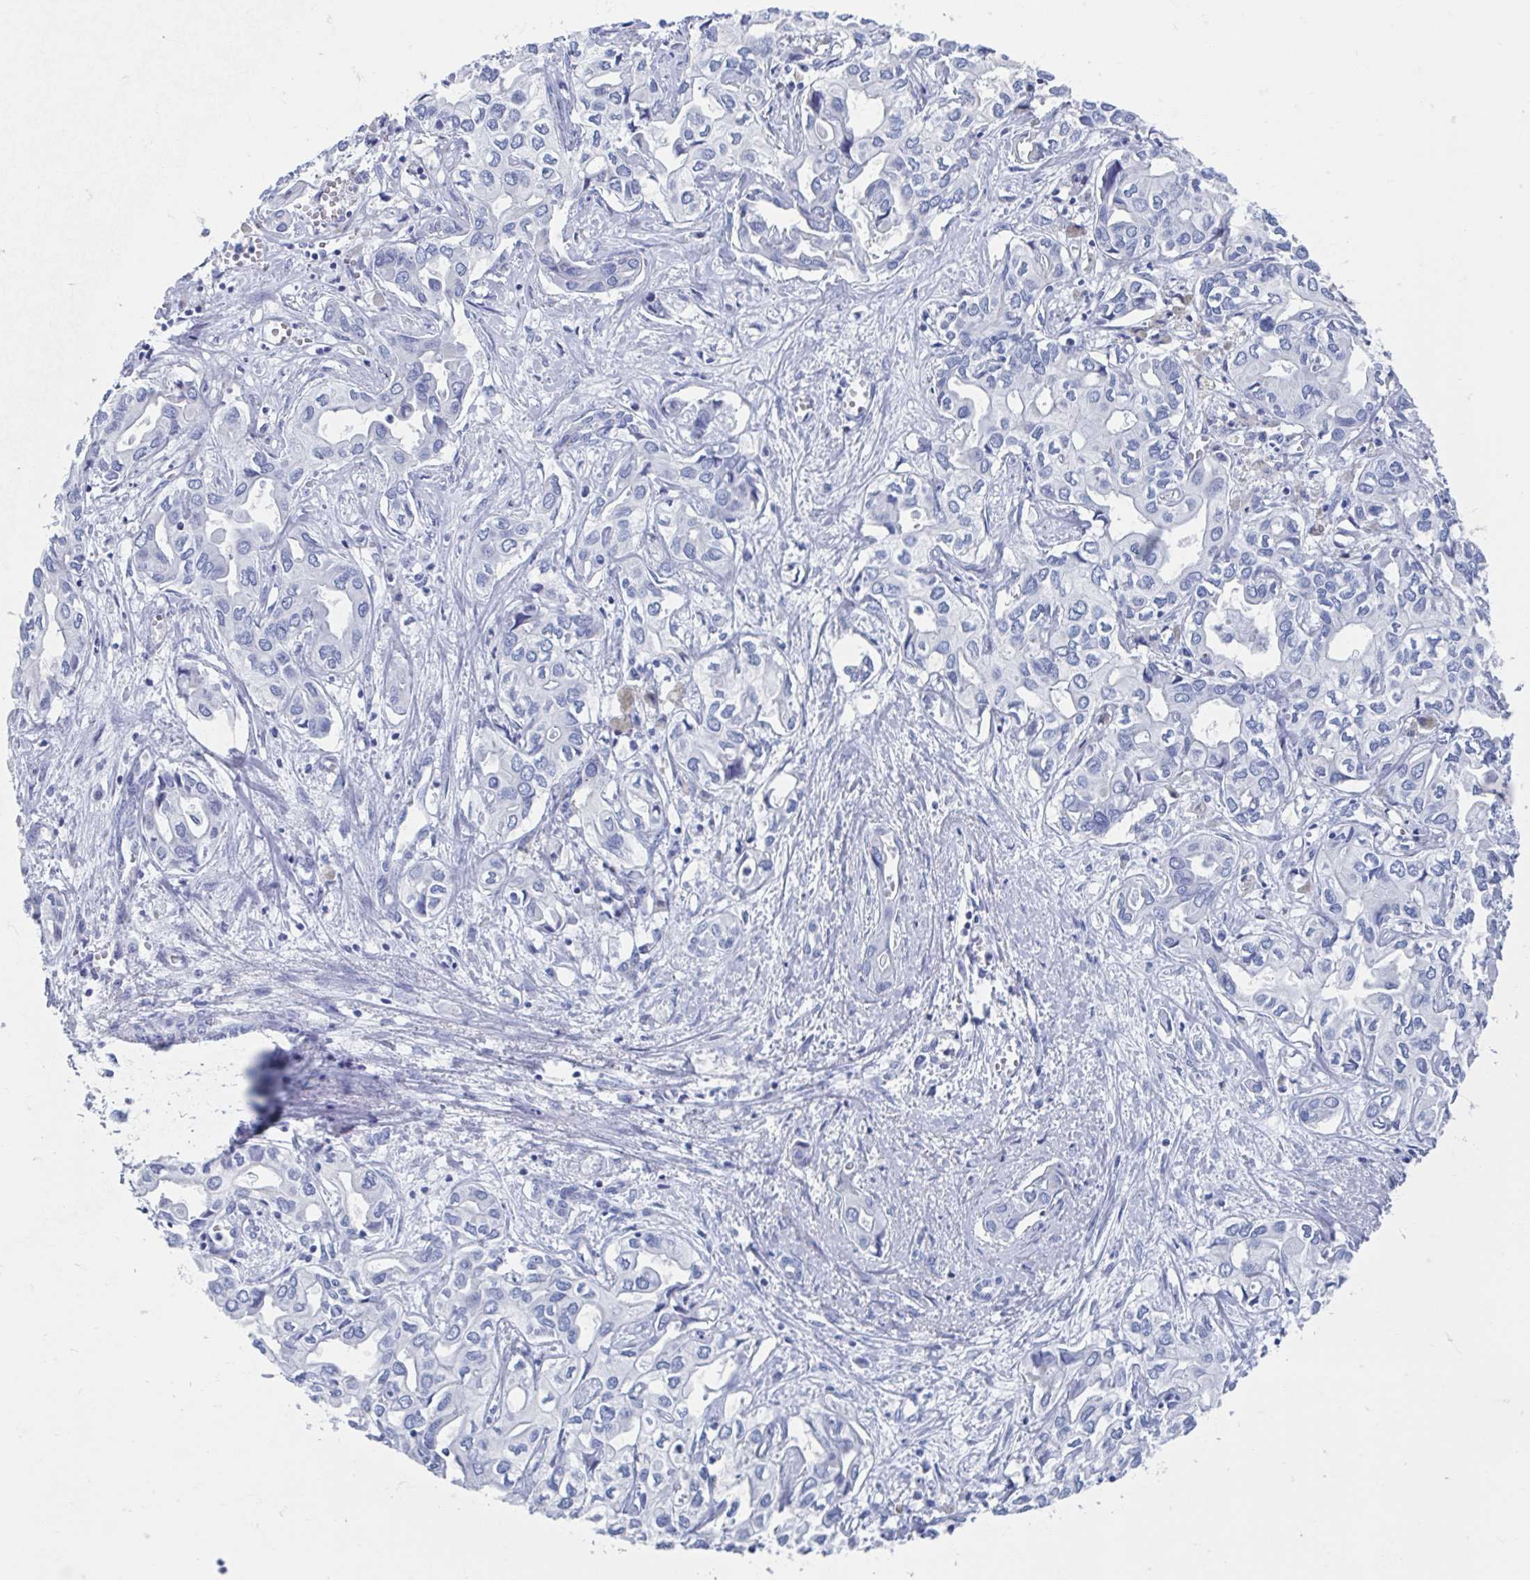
{"staining": {"intensity": "negative", "quantity": "none", "location": "none"}, "tissue": "liver cancer", "cell_type": "Tumor cells", "image_type": "cancer", "snomed": [{"axis": "morphology", "description": "Cholangiocarcinoma"}, {"axis": "topography", "description": "Liver"}], "caption": "IHC of cholangiocarcinoma (liver) reveals no positivity in tumor cells.", "gene": "SHCBP1L", "patient": {"sex": "female", "age": 64}}